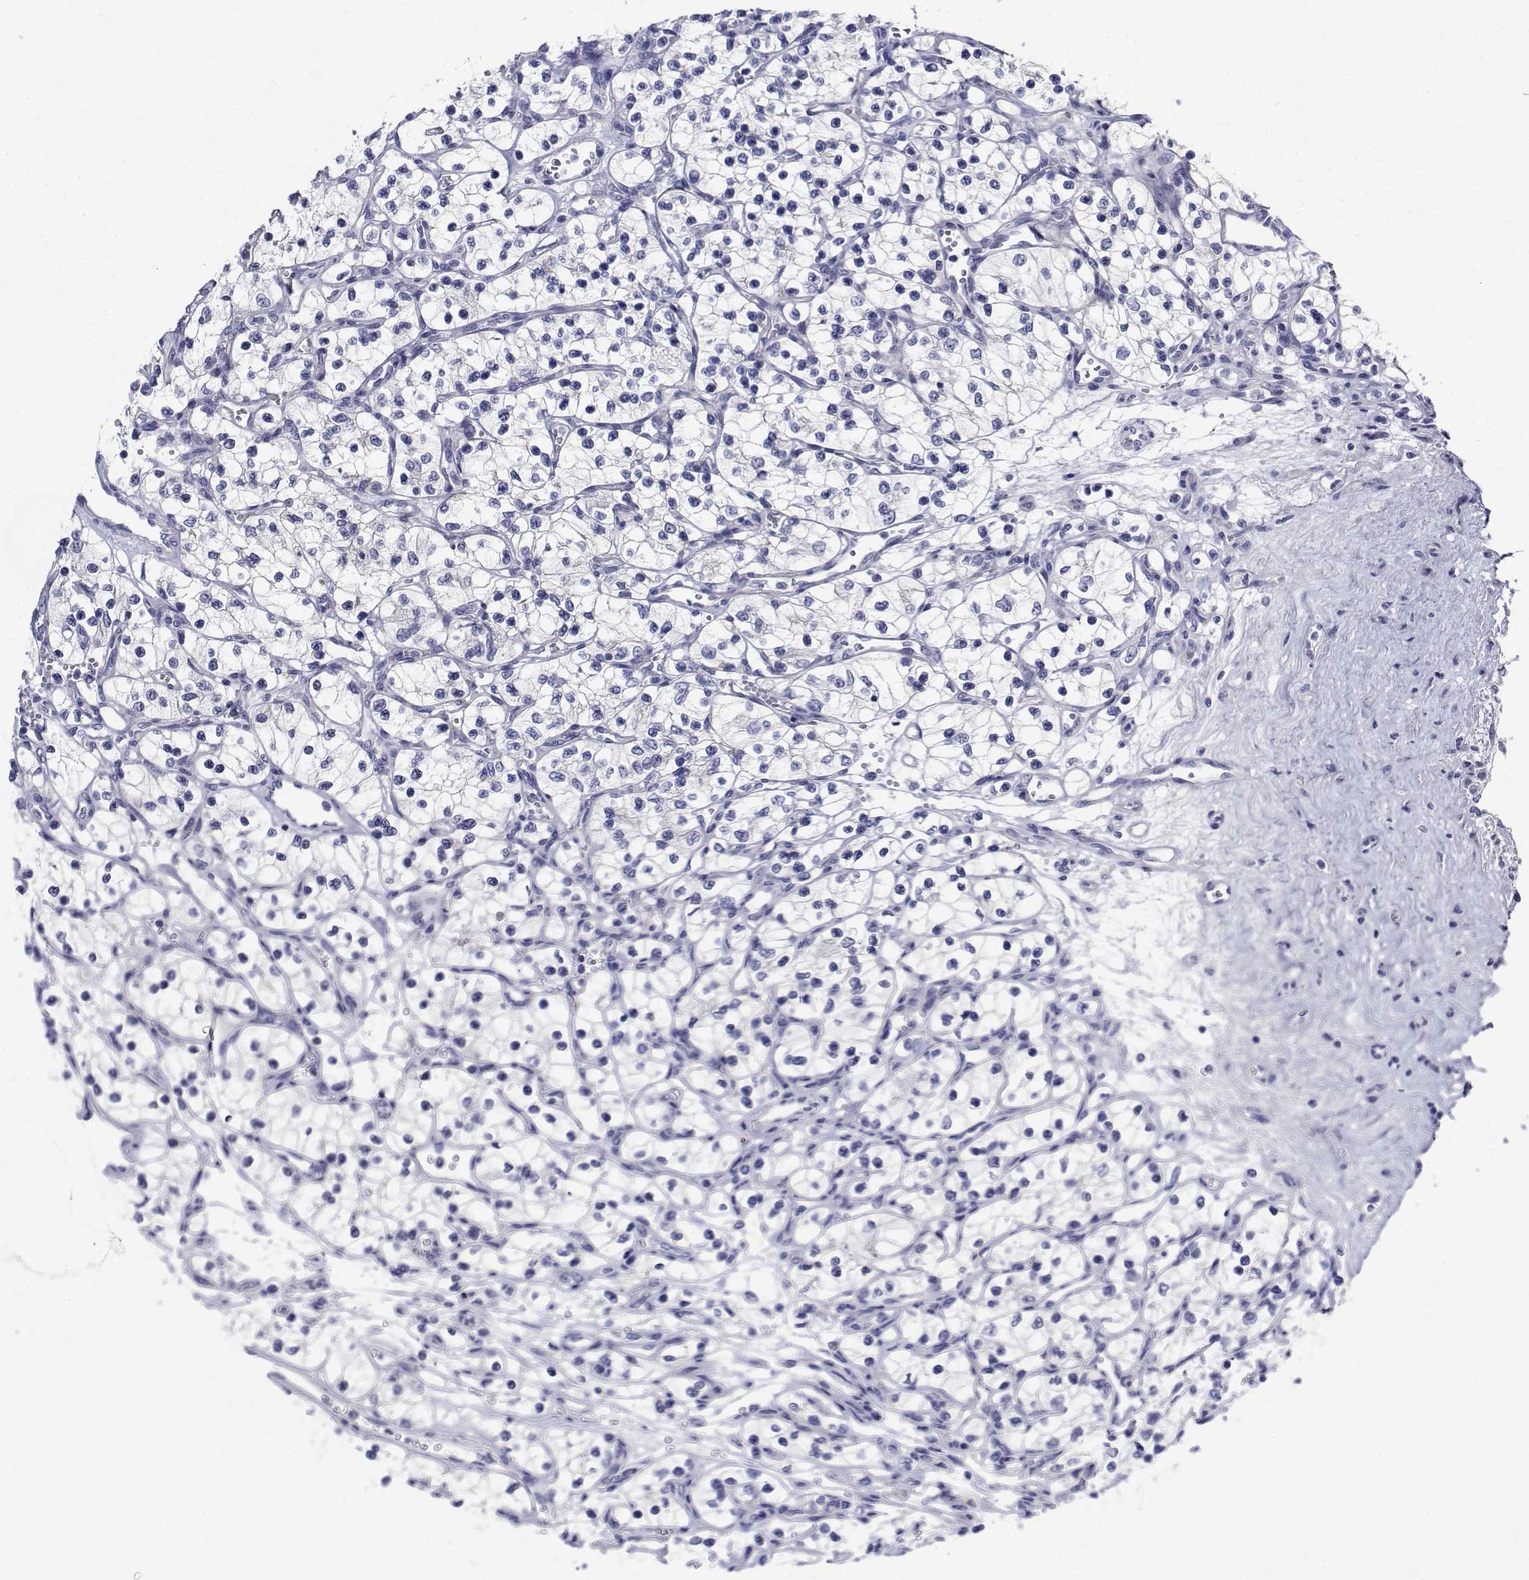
{"staining": {"intensity": "negative", "quantity": "none", "location": "none"}, "tissue": "renal cancer", "cell_type": "Tumor cells", "image_type": "cancer", "snomed": [{"axis": "morphology", "description": "Adenocarcinoma, NOS"}, {"axis": "topography", "description": "Kidney"}], "caption": "Renal adenocarcinoma was stained to show a protein in brown. There is no significant staining in tumor cells.", "gene": "CDHR3", "patient": {"sex": "female", "age": 69}}